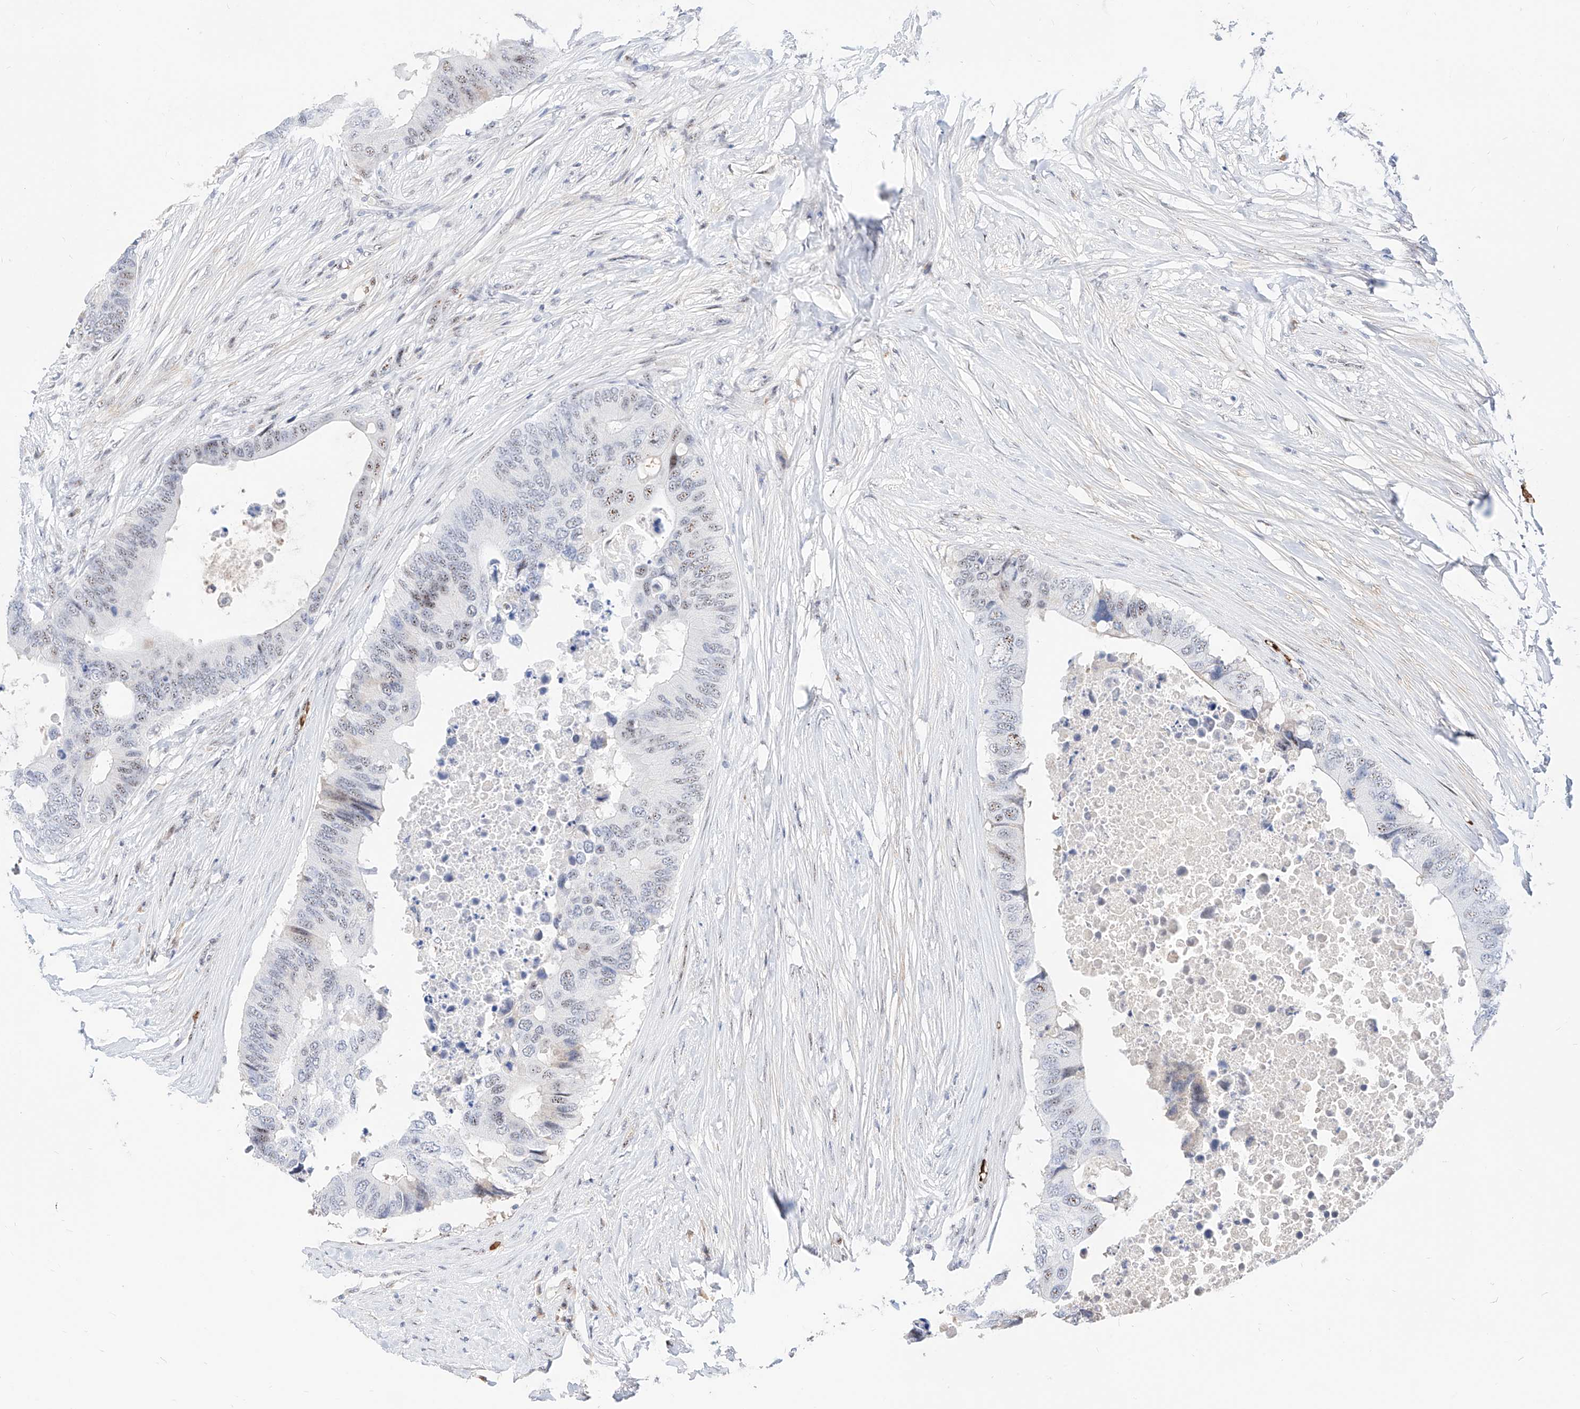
{"staining": {"intensity": "weak", "quantity": "25%-75%", "location": "nuclear"}, "tissue": "colorectal cancer", "cell_type": "Tumor cells", "image_type": "cancer", "snomed": [{"axis": "morphology", "description": "Adenocarcinoma, NOS"}, {"axis": "topography", "description": "Colon"}], "caption": "Approximately 25%-75% of tumor cells in human adenocarcinoma (colorectal) display weak nuclear protein positivity as visualized by brown immunohistochemical staining.", "gene": "ZFP42", "patient": {"sex": "male", "age": 71}}